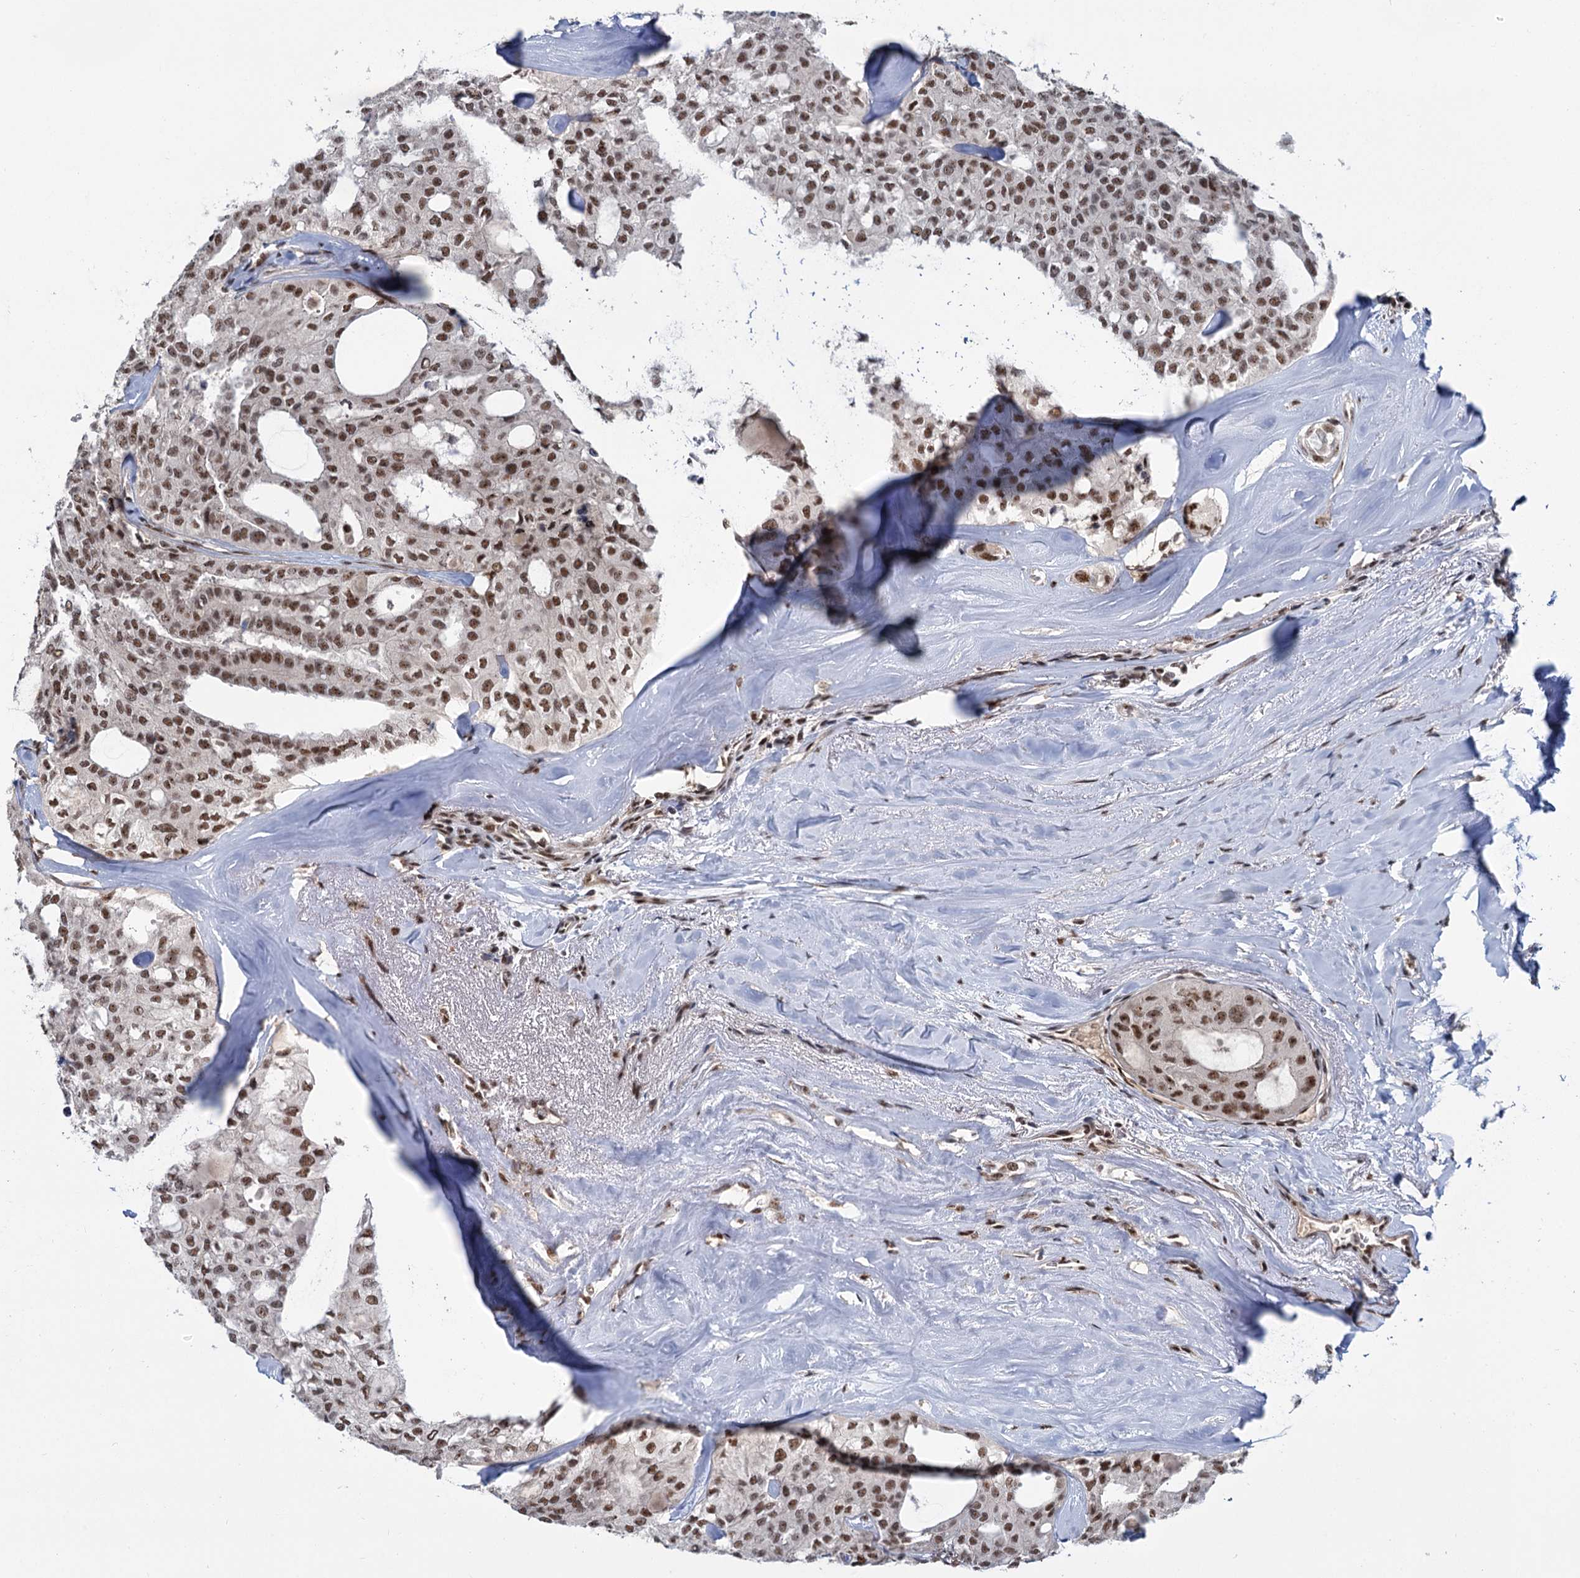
{"staining": {"intensity": "moderate", "quantity": ">75%", "location": "nuclear"}, "tissue": "thyroid cancer", "cell_type": "Tumor cells", "image_type": "cancer", "snomed": [{"axis": "morphology", "description": "Follicular adenoma carcinoma, NOS"}, {"axis": "topography", "description": "Thyroid gland"}], "caption": "This is a photomicrograph of immunohistochemistry (IHC) staining of thyroid cancer, which shows moderate expression in the nuclear of tumor cells.", "gene": "WBP4", "patient": {"sex": "male", "age": 75}}